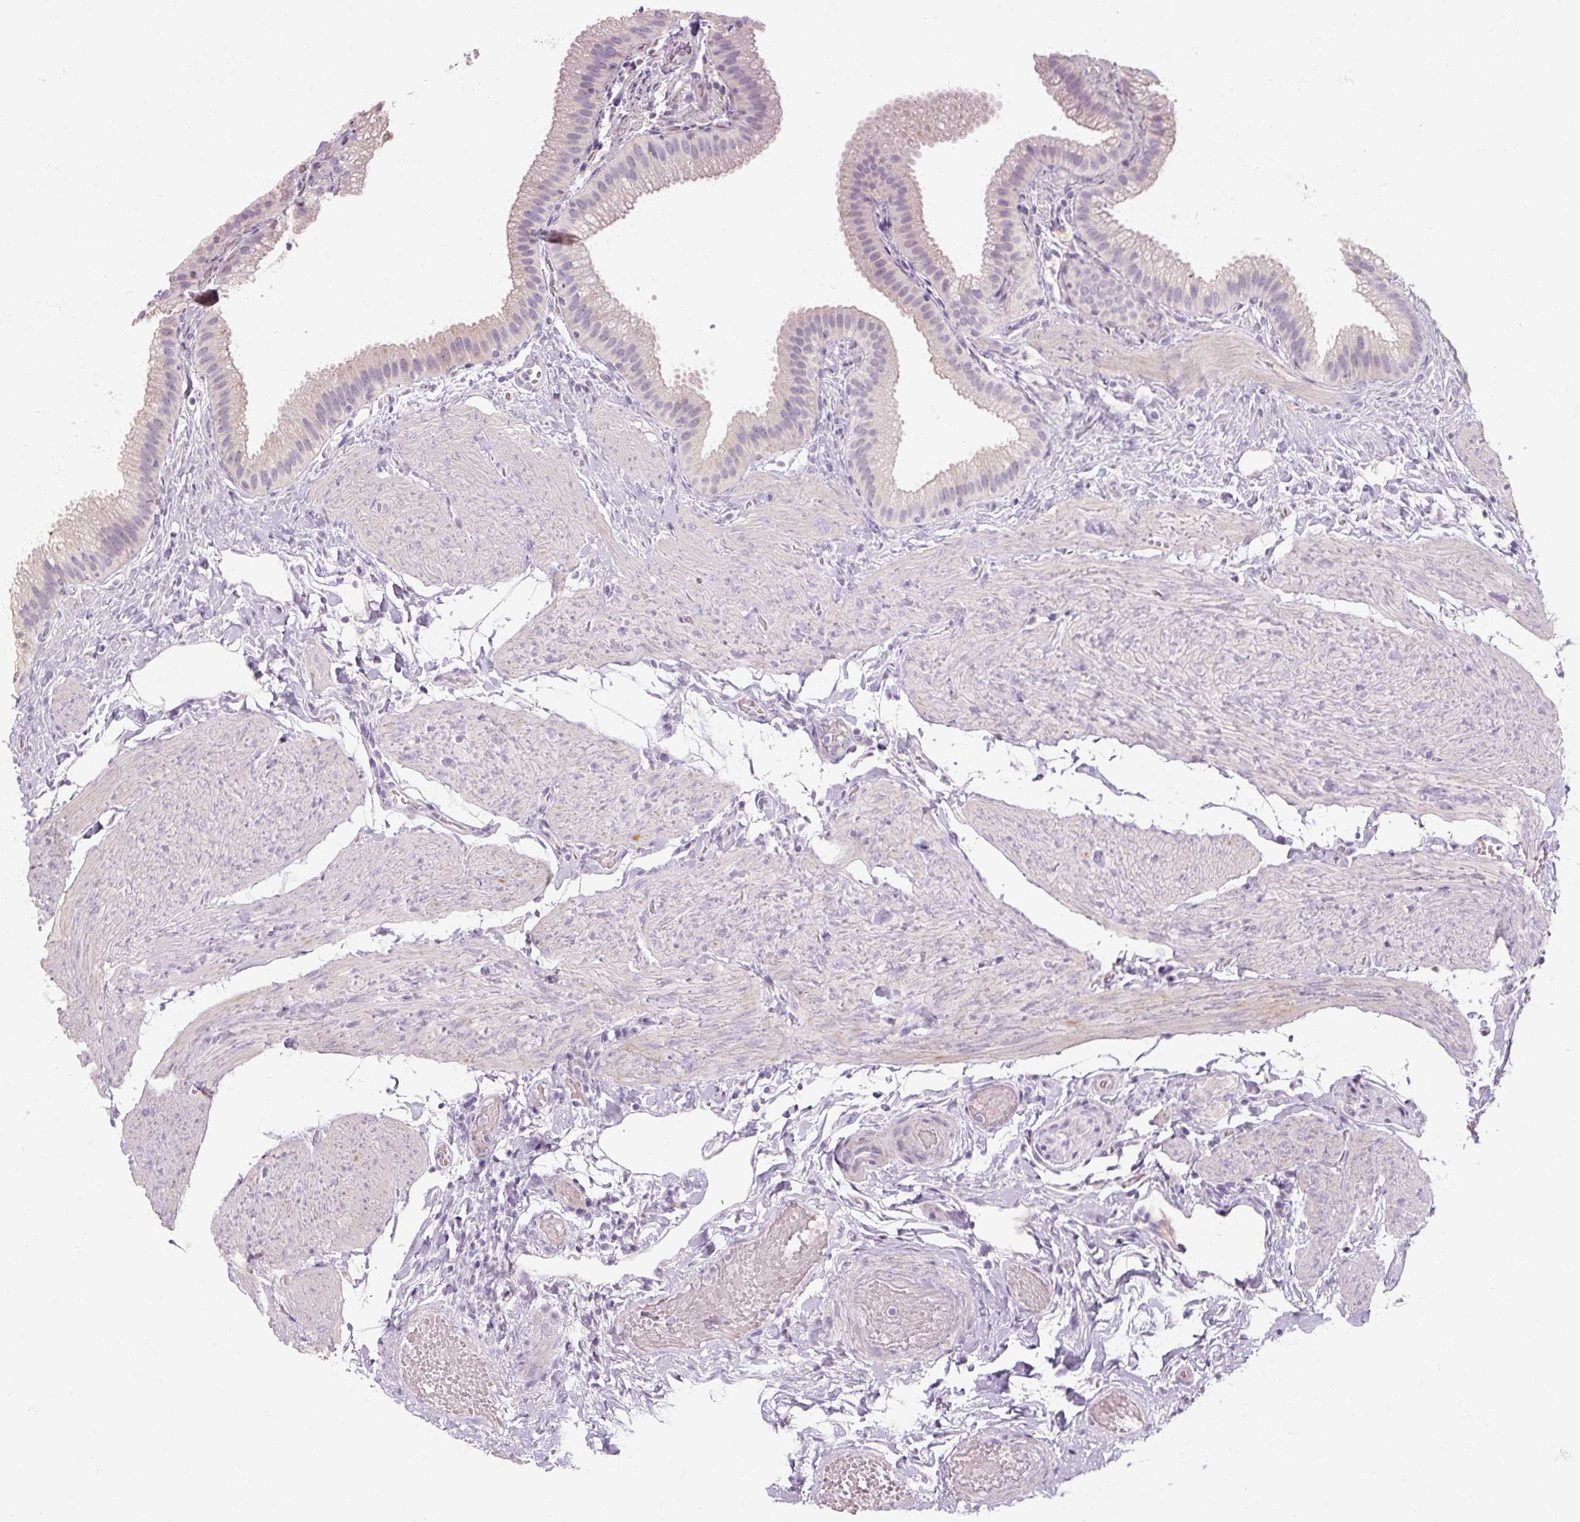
{"staining": {"intensity": "weak", "quantity": "25%-75%", "location": "cytoplasmic/membranous"}, "tissue": "gallbladder", "cell_type": "Glandular cells", "image_type": "normal", "snomed": [{"axis": "morphology", "description": "Normal tissue, NOS"}, {"axis": "topography", "description": "Gallbladder"}], "caption": "Weak cytoplasmic/membranous protein positivity is seen in about 25%-75% of glandular cells in gallbladder.", "gene": "NFE2L3", "patient": {"sex": "female", "age": 63}}